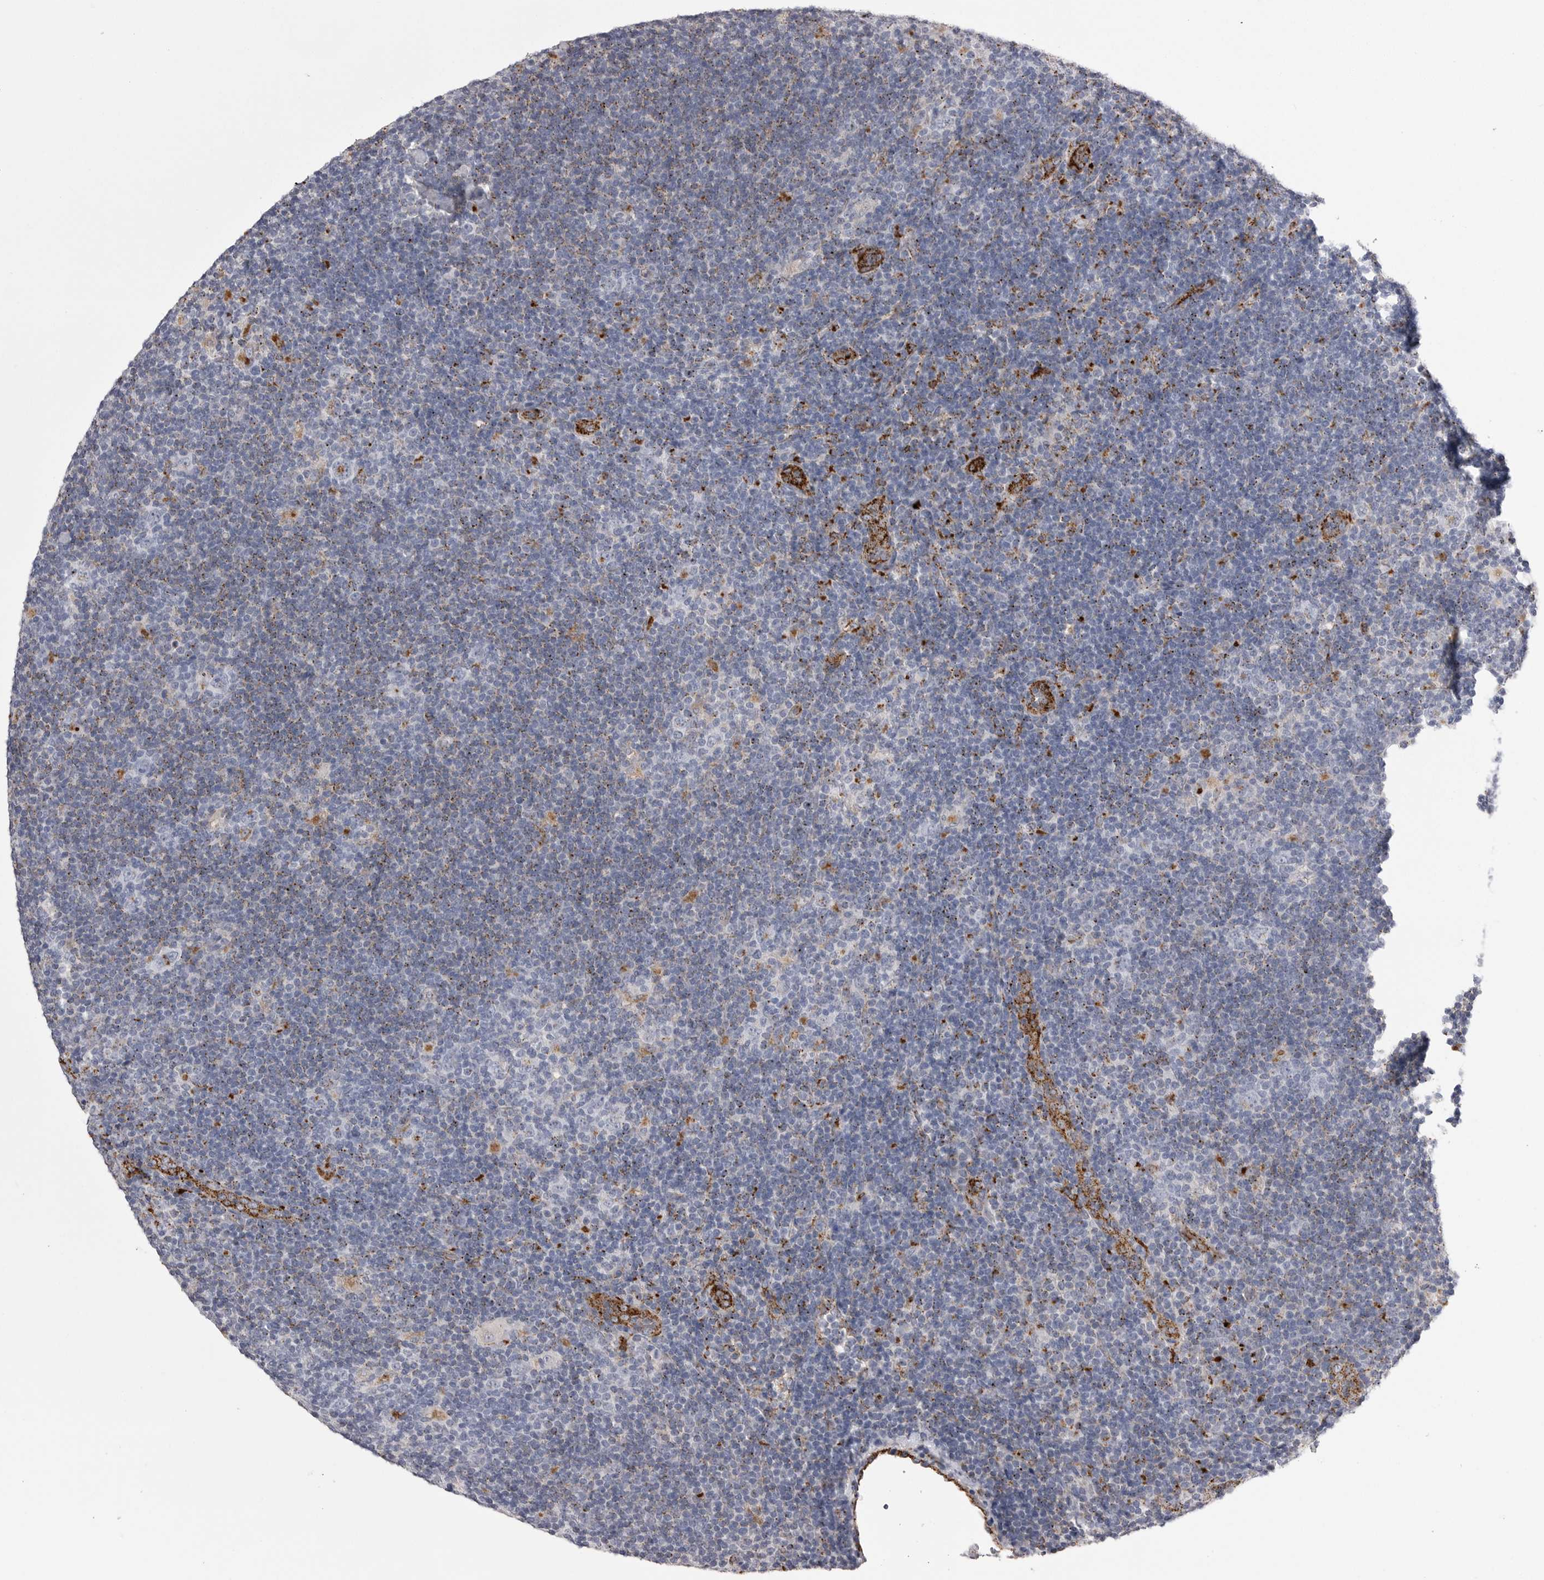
{"staining": {"intensity": "negative", "quantity": "none", "location": "none"}, "tissue": "lymphoma", "cell_type": "Tumor cells", "image_type": "cancer", "snomed": [{"axis": "morphology", "description": "Hodgkin's disease, NOS"}, {"axis": "topography", "description": "Lymph node"}], "caption": "This is an IHC histopathology image of lymphoma. There is no expression in tumor cells.", "gene": "PSPN", "patient": {"sex": "female", "age": 57}}